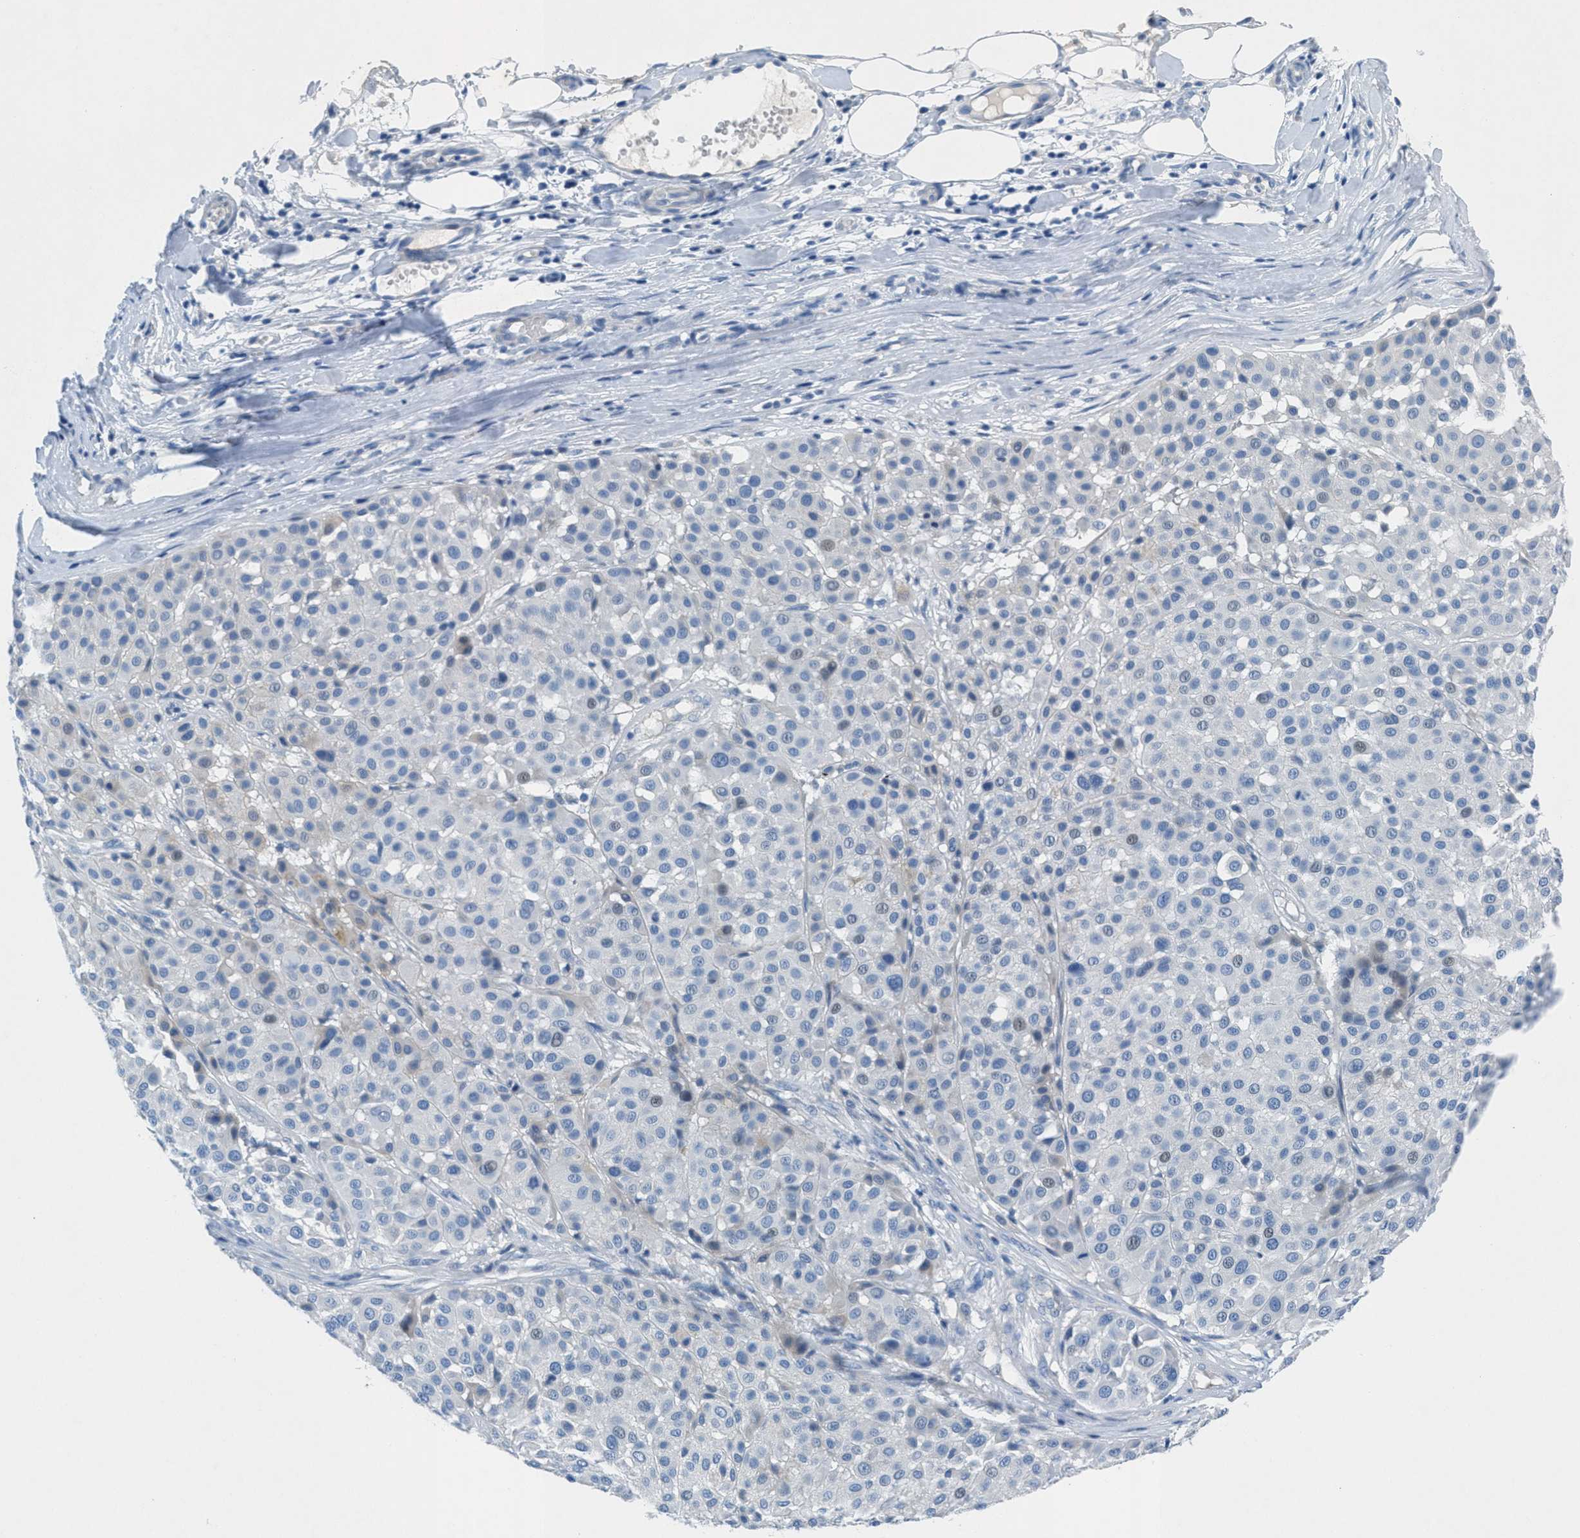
{"staining": {"intensity": "negative", "quantity": "none", "location": "none"}, "tissue": "melanoma", "cell_type": "Tumor cells", "image_type": "cancer", "snomed": [{"axis": "morphology", "description": "Malignant melanoma, Metastatic site"}, {"axis": "topography", "description": "Soft tissue"}], "caption": "Tumor cells are negative for protein expression in human malignant melanoma (metastatic site).", "gene": "GALNT17", "patient": {"sex": "male", "age": 41}}